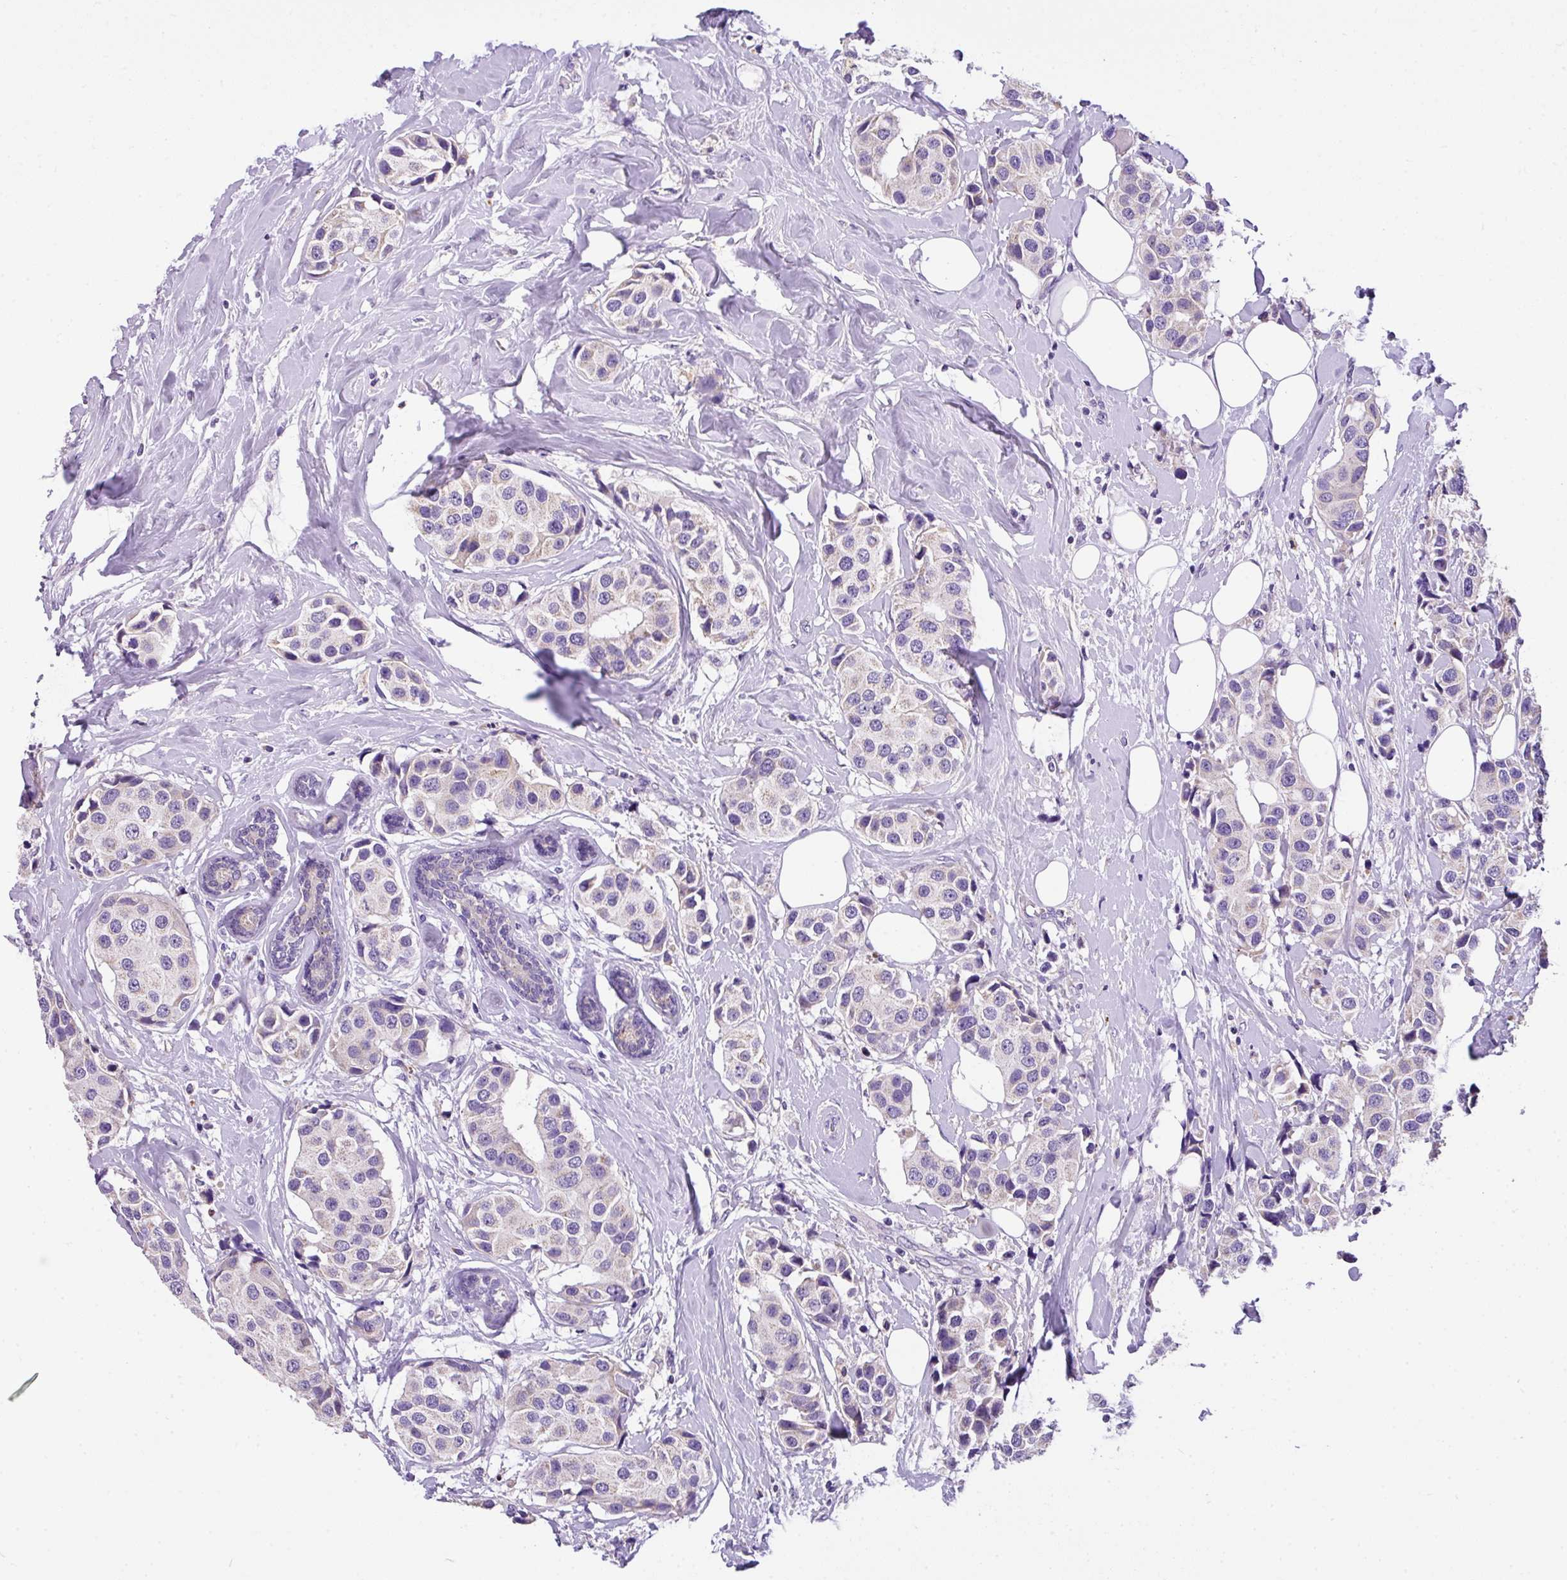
{"staining": {"intensity": "negative", "quantity": "none", "location": "none"}, "tissue": "breast cancer", "cell_type": "Tumor cells", "image_type": "cancer", "snomed": [{"axis": "morphology", "description": "Normal tissue, NOS"}, {"axis": "morphology", "description": "Duct carcinoma"}, {"axis": "topography", "description": "Breast"}], "caption": "Breast invasive ductal carcinoma stained for a protein using IHC reveals no positivity tumor cells.", "gene": "ANXA2R", "patient": {"sex": "female", "age": 39}}